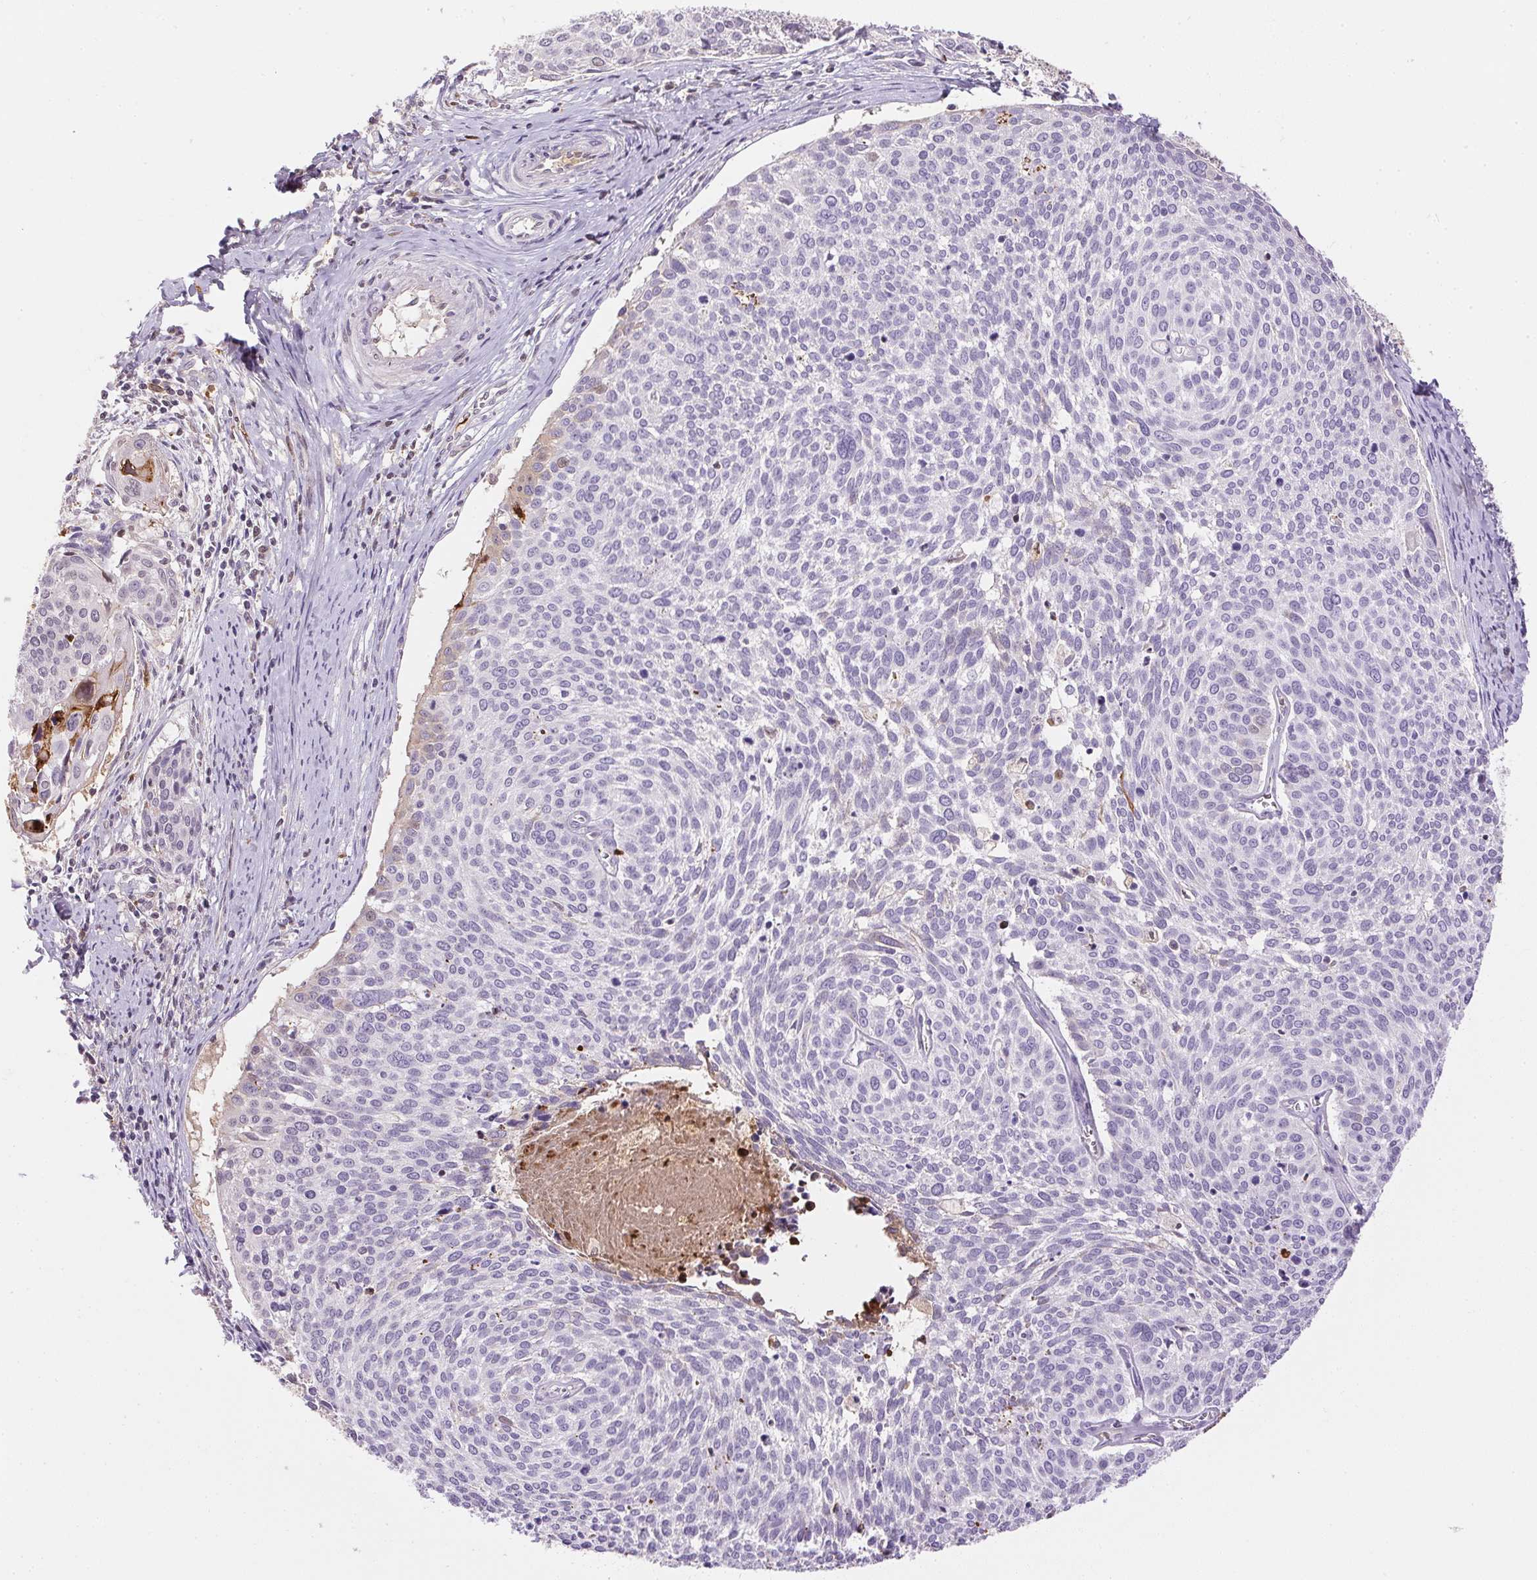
{"staining": {"intensity": "negative", "quantity": "none", "location": "none"}, "tissue": "cervical cancer", "cell_type": "Tumor cells", "image_type": "cancer", "snomed": [{"axis": "morphology", "description": "Squamous cell carcinoma, NOS"}, {"axis": "topography", "description": "Cervix"}], "caption": "This is an IHC image of cervical cancer. There is no expression in tumor cells.", "gene": "ORM1", "patient": {"sex": "female", "age": 39}}